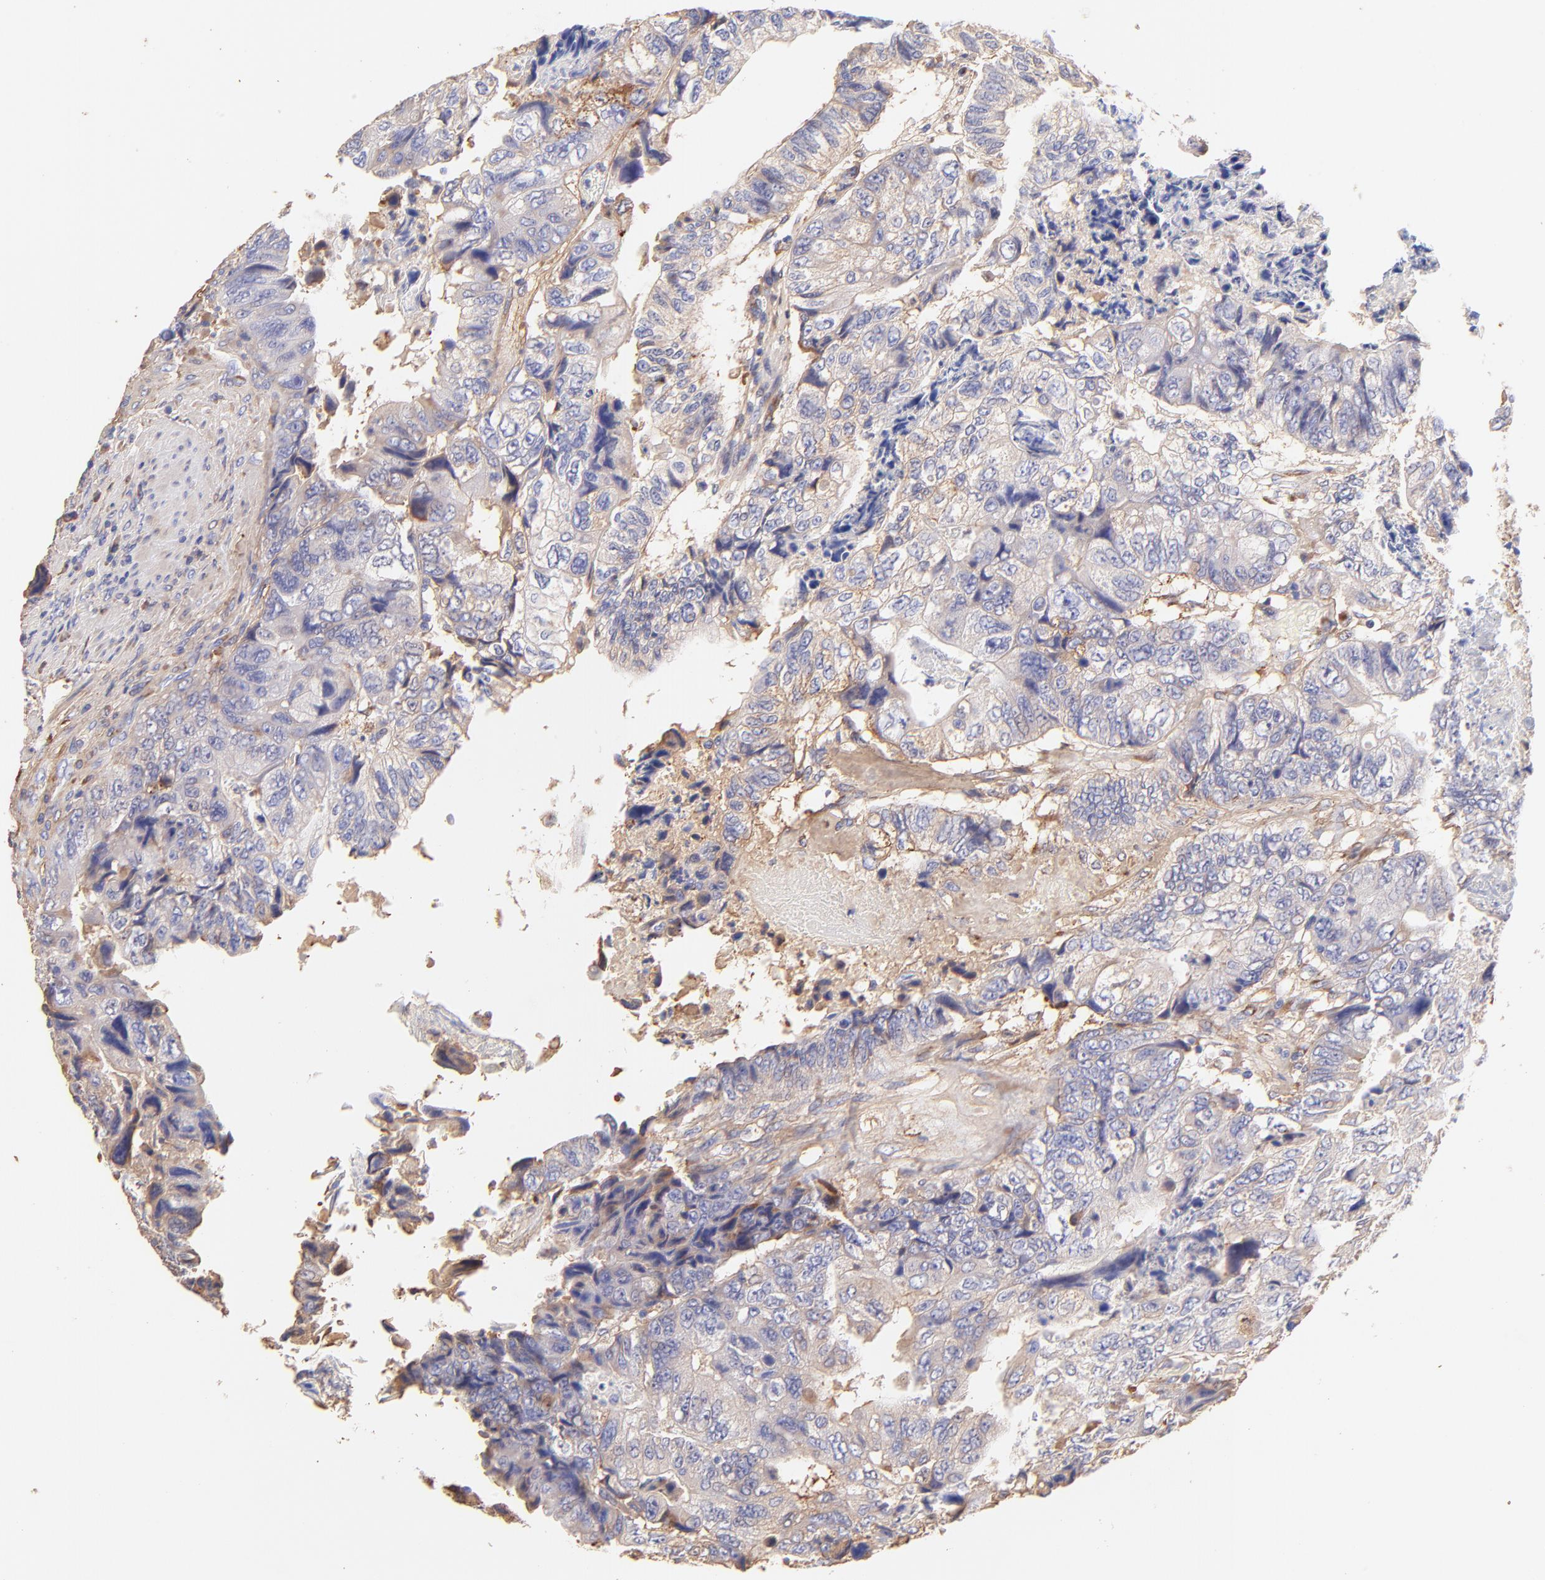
{"staining": {"intensity": "weak", "quantity": ">75%", "location": "cytoplasmic/membranous"}, "tissue": "colorectal cancer", "cell_type": "Tumor cells", "image_type": "cancer", "snomed": [{"axis": "morphology", "description": "Adenocarcinoma, NOS"}, {"axis": "topography", "description": "Rectum"}], "caption": "A brown stain labels weak cytoplasmic/membranous staining of a protein in colorectal adenocarcinoma tumor cells. Using DAB (brown) and hematoxylin (blue) stains, captured at high magnification using brightfield microscopy.", "gene": "BGN", "patient": {"sex": "female", "age": 82}}